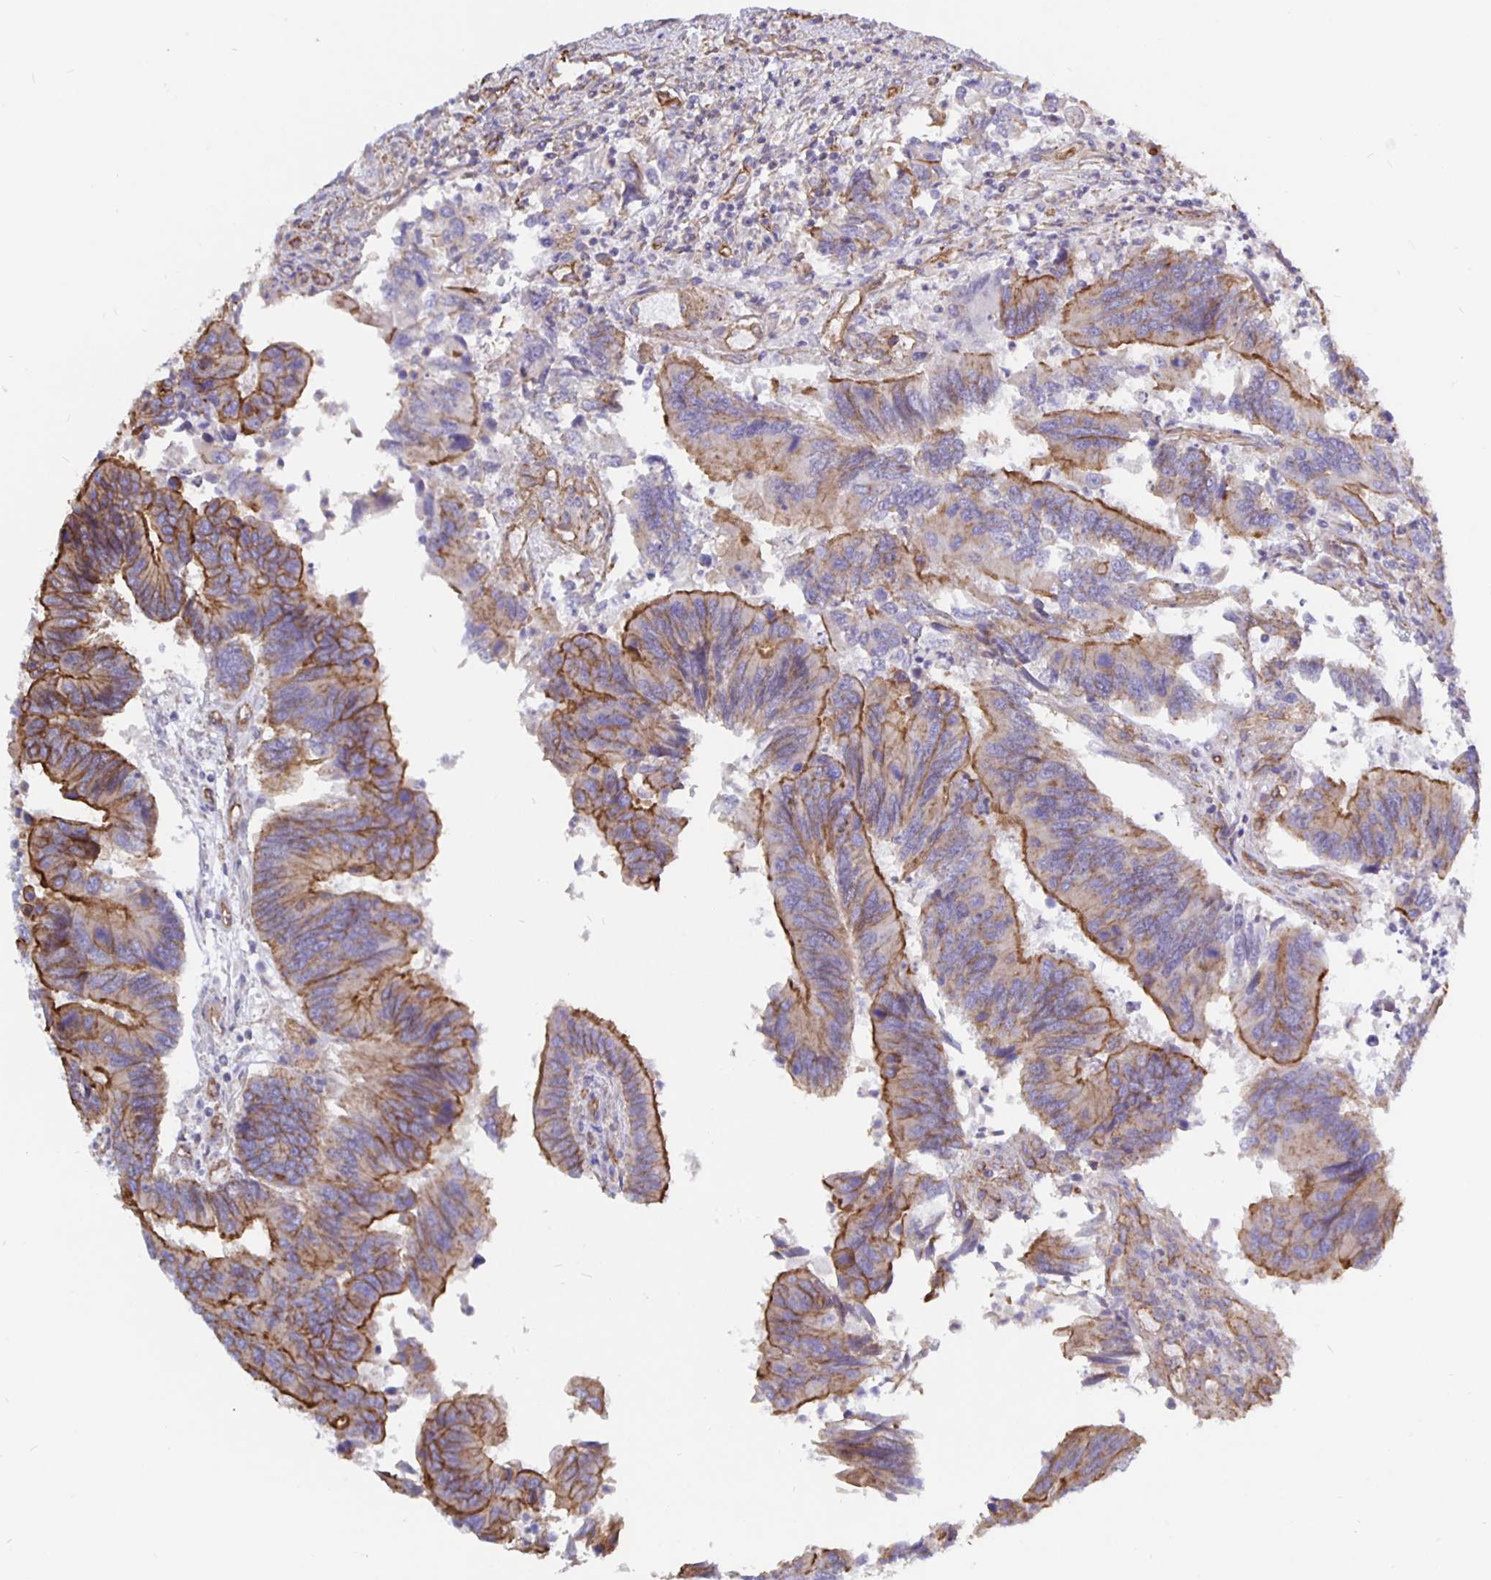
{"staining": {"intensity": "strong", "quantity": "25%-75%", "location": "cytoplasmic/membranous"}, "tissue": "colorectal cancer", "cell_type": "Tumor cells", "image_type": "cancer", "snomed": [{"axis": "morphology", "description": "Adenocarcinoma, NOS"}, {"axis": "topography", "description": "Colon"}], "caption": "Protein staining of colorectal cancer (adenocarcinoma) tissue reveals strong cytoplasmic/membranous staining in about 25%-75% of tumor cells.", "gene": "ARHGEF39", "patient": {"sex": "female", "age": 67}}